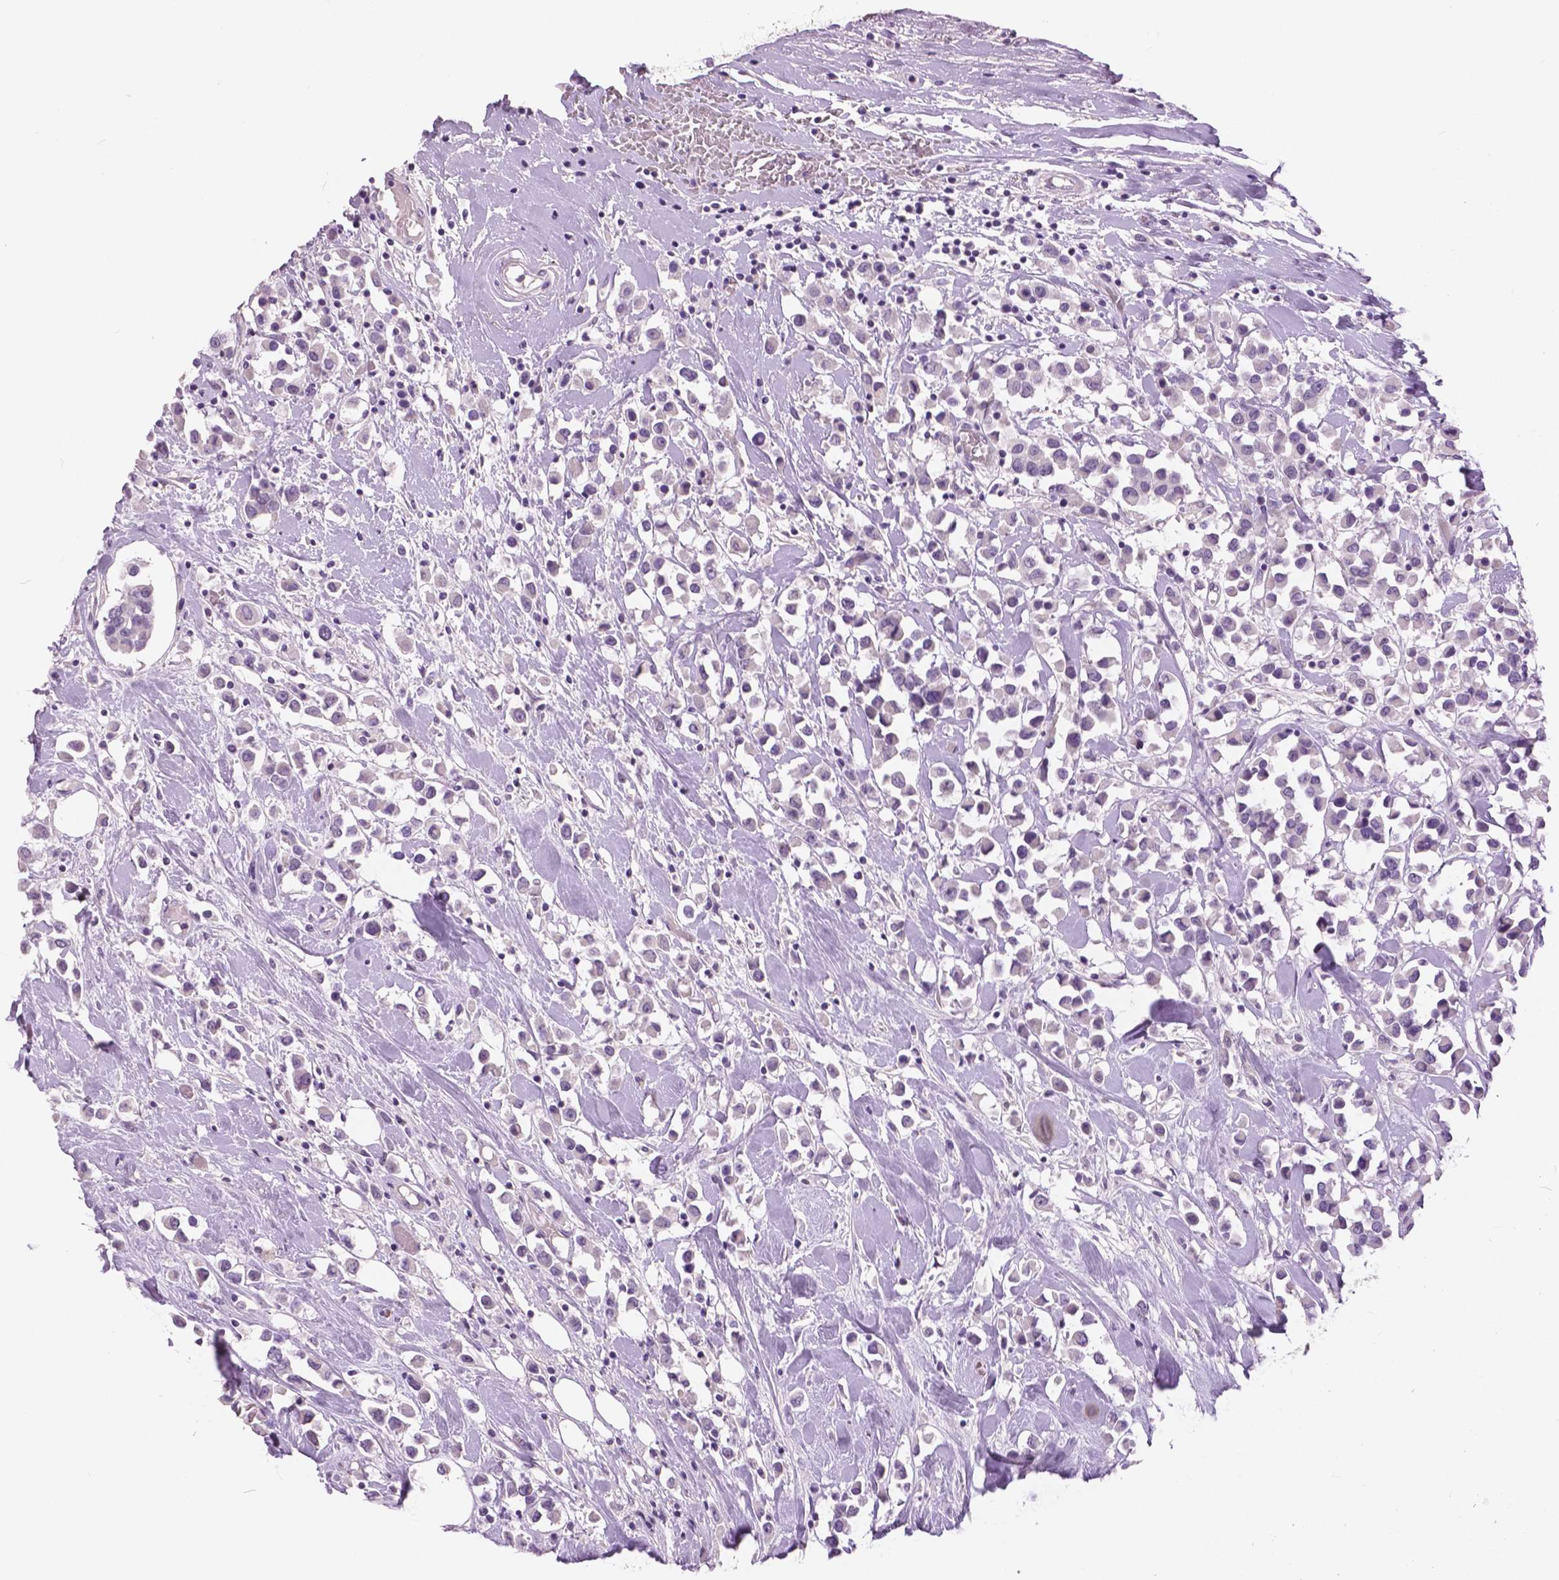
{"staining": {"intensity": "negative", "quantity": "none", "location": "none"}, "tissue": "breast cancer", "cell_type": "Tumor cells", "image_type": "cancer", "snomed": [{"axis": "morphology", "description": "Duct carcinoma"}, {"axis": "topography", "description": "Breast"}], "caption": "An IHC micrograph of breast cancer is shown. There is no staining in tumor cells of breast cancer.", "gene": "GRIN2A", "patient": {"sex": "female", "age": 61}}